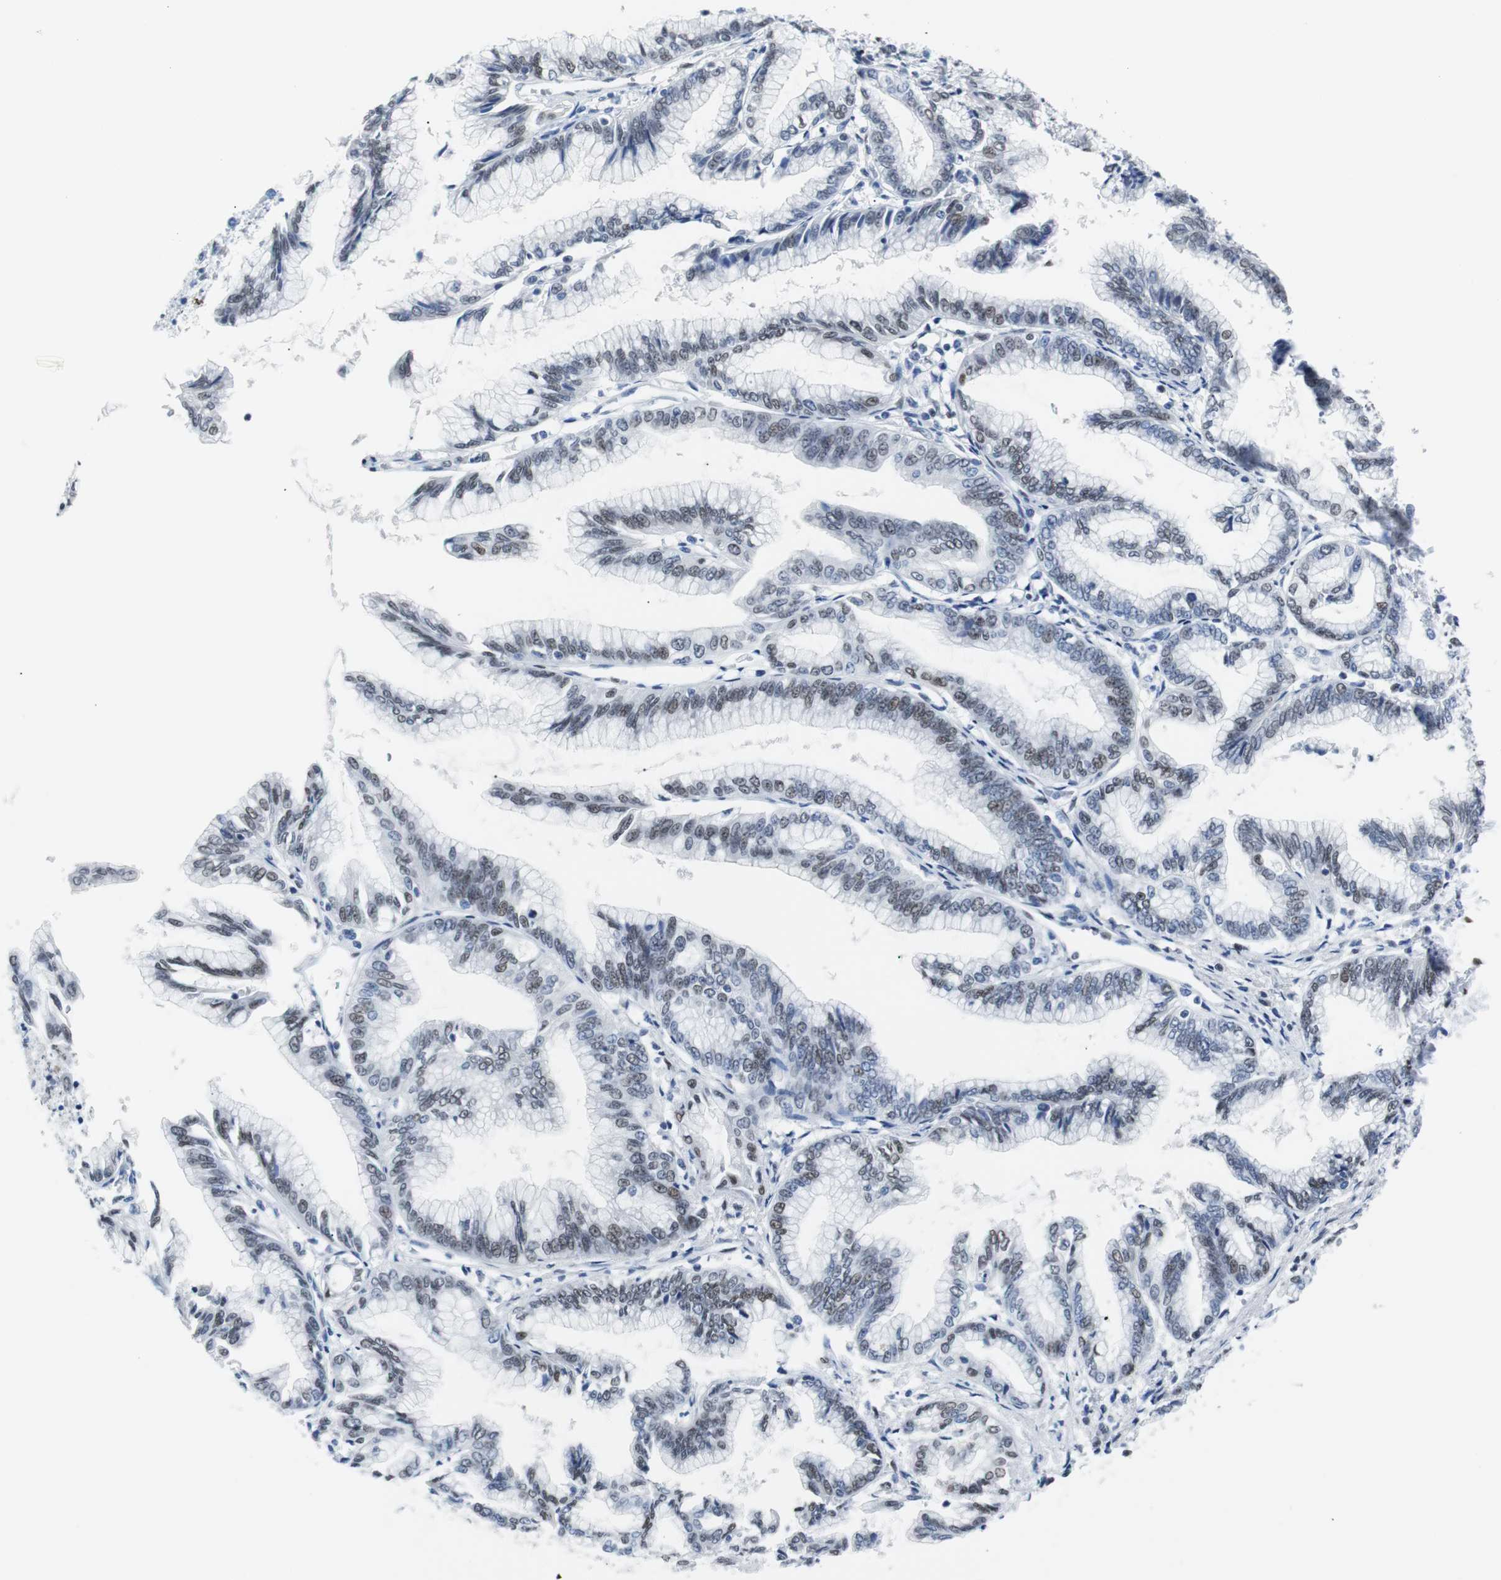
{"staining": {"intensity": "weak", "quantity": "25%-75%", "location": "nuclear"}, "tissue": "pancreatic cancer", "cell_type": "Tumor cells", "image_type": "cancer", "snomed": [{"axis": "morphology", "description": "Adenocarcinoma, NOS"}, {"axis": "topography", "description": "Pancreas"}], "caption": "A brown stain shows weak nuclear positivity of a protein in human pancreatic cancer (adenocarcinoma) tumor cells.", "gene": "JUN", "patient": {"sex": "female", "age": 64}}